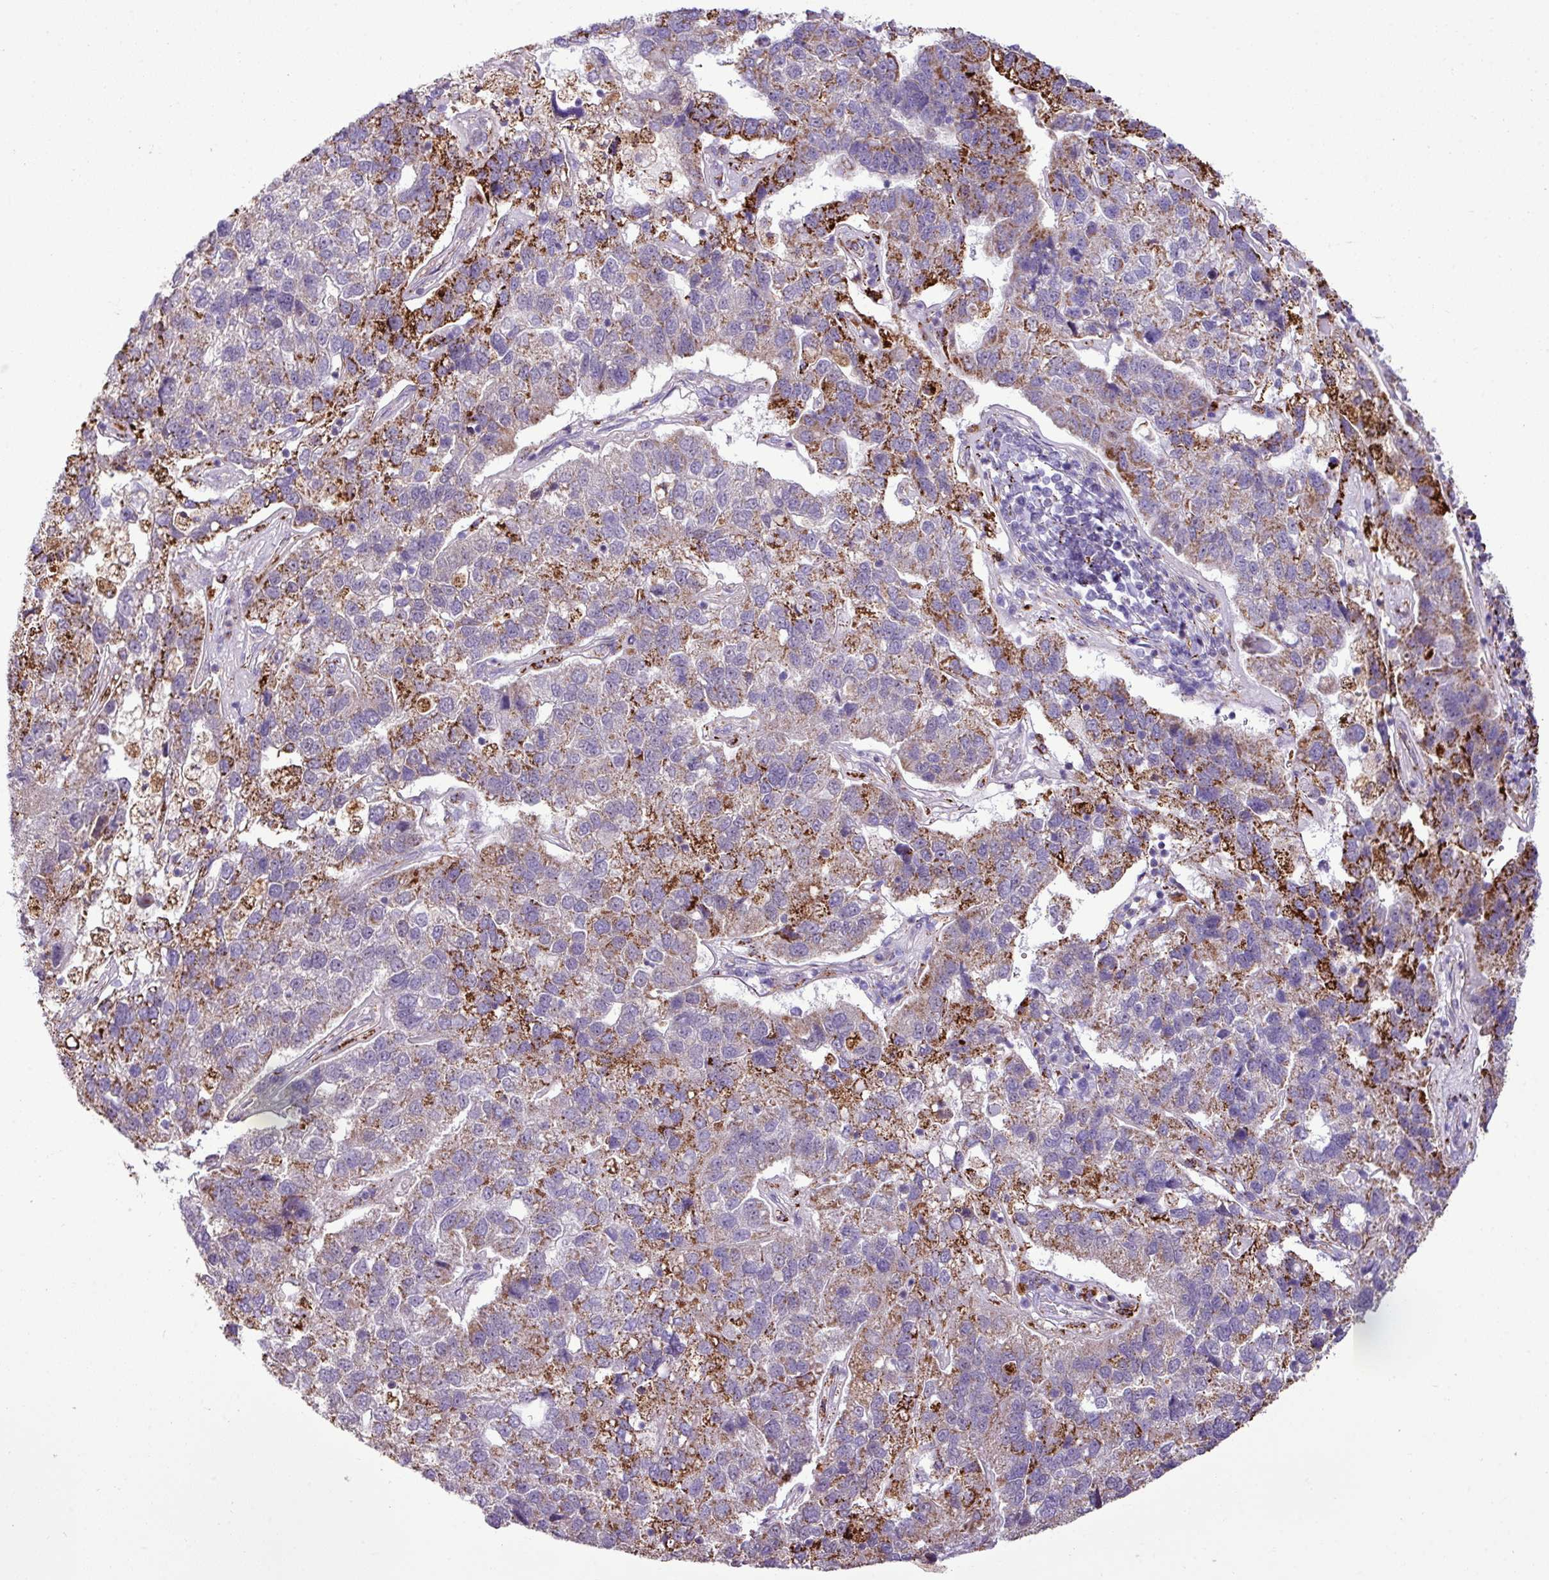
{"staining": {"intensity": "strong", "quantity": "<25%", "location": "cytoplasmic/membranous"}, "tissue": "pancreatic cancer", "cell_type": "Tumor cells", "image_type": "cancer", "snomed": [{"axis": "morphology", "description": "Adenocarcinoma, NOS"}, {"axis": "topography", "description": "Pancreas"}], "caption": "DAB immunohistochemical staining of human pancreatic adenocarcinoma demonstrates strong cytoplasmic/membranous protein positivity in approximately <25% of tumor cells. The staining was performed using DAB, with brown indicating positive protein expression. Nuclei are stained blue with hematoxylin.", "gene": "SGPP1", "patient": {"sex": "female", "age": 61}}